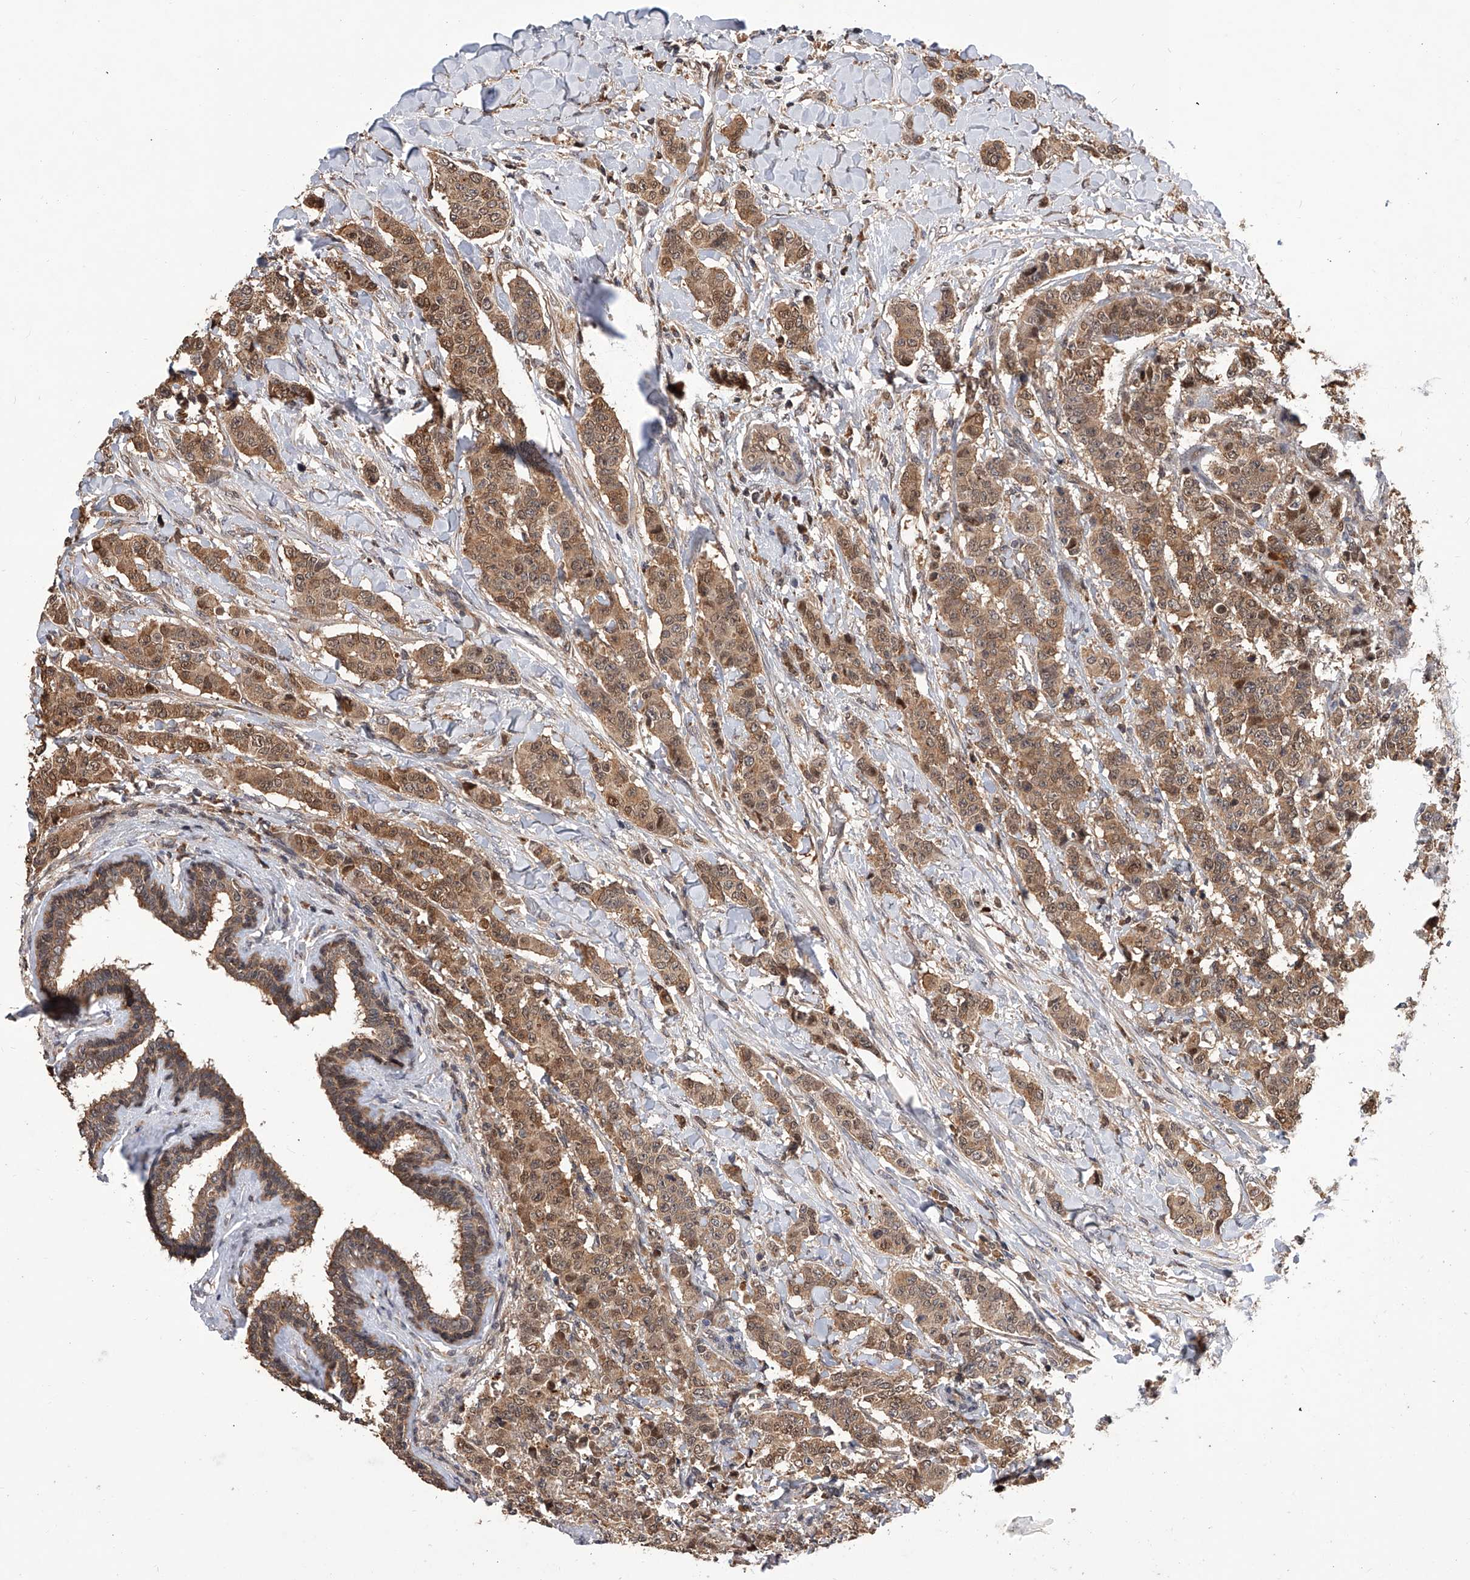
{"staining": {"intensity": "moderate", "quantity": ">75%", "location": "cytoplasmic/membranous,nuclear"}, "tissue": "breast cancer", "cell_type": "Tumor cells", "image_type": "cancer", "snomed": [{"axis": "morphology", "description": "Duct carcinoma"}, {"axis": "topography", "description": "Breast"}], "caption": "The image demonstrates staining of invasive ductal carcinoma (breast), revealing moderate cytoplasmic/membranous and nuclear protein staining (brown color) within tumor cells.", "gene": "GMDS", "patient": {"sex": "female", "age": 40}}